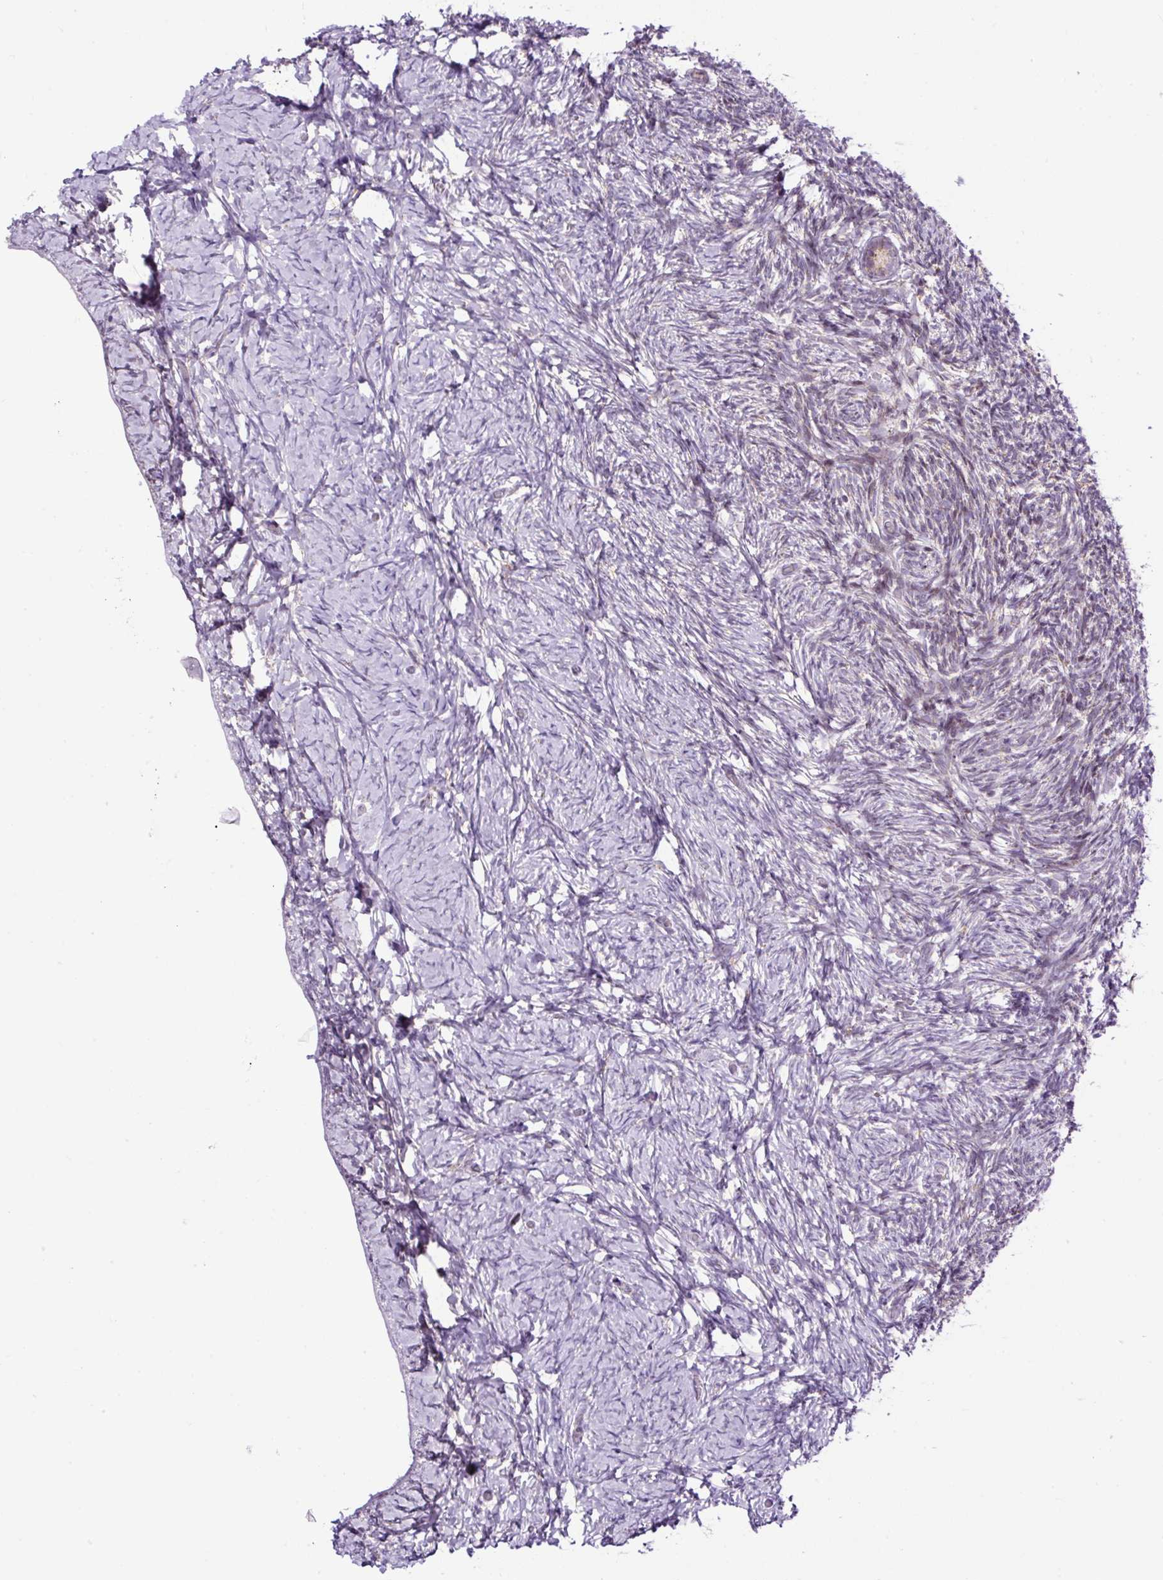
{"staining": {"intensity": "weak", "quantity": ">75%", "location": "cytoplasmic/membranous"}, "tissue": "ovary", "cell_type": "Follicle cells", "image_type": "normal", "snomed": [{"axis": "morphology", "description": "Normal tissue, NOS"}, {"axis": "topography", "description": "Ovary"}], "caption": "Follicle cells demonstrate weak cytoplasmic/membranous expression in about >75% of cells in normal ovary. The staining was performed using DAB (3,3'-diaminobenzidine), with brown indicating positive protein expression. Nuclei are stained blue with hematoxylin.", "gene": "FMC1", "patient": {"sex": "female", "age": 39}}